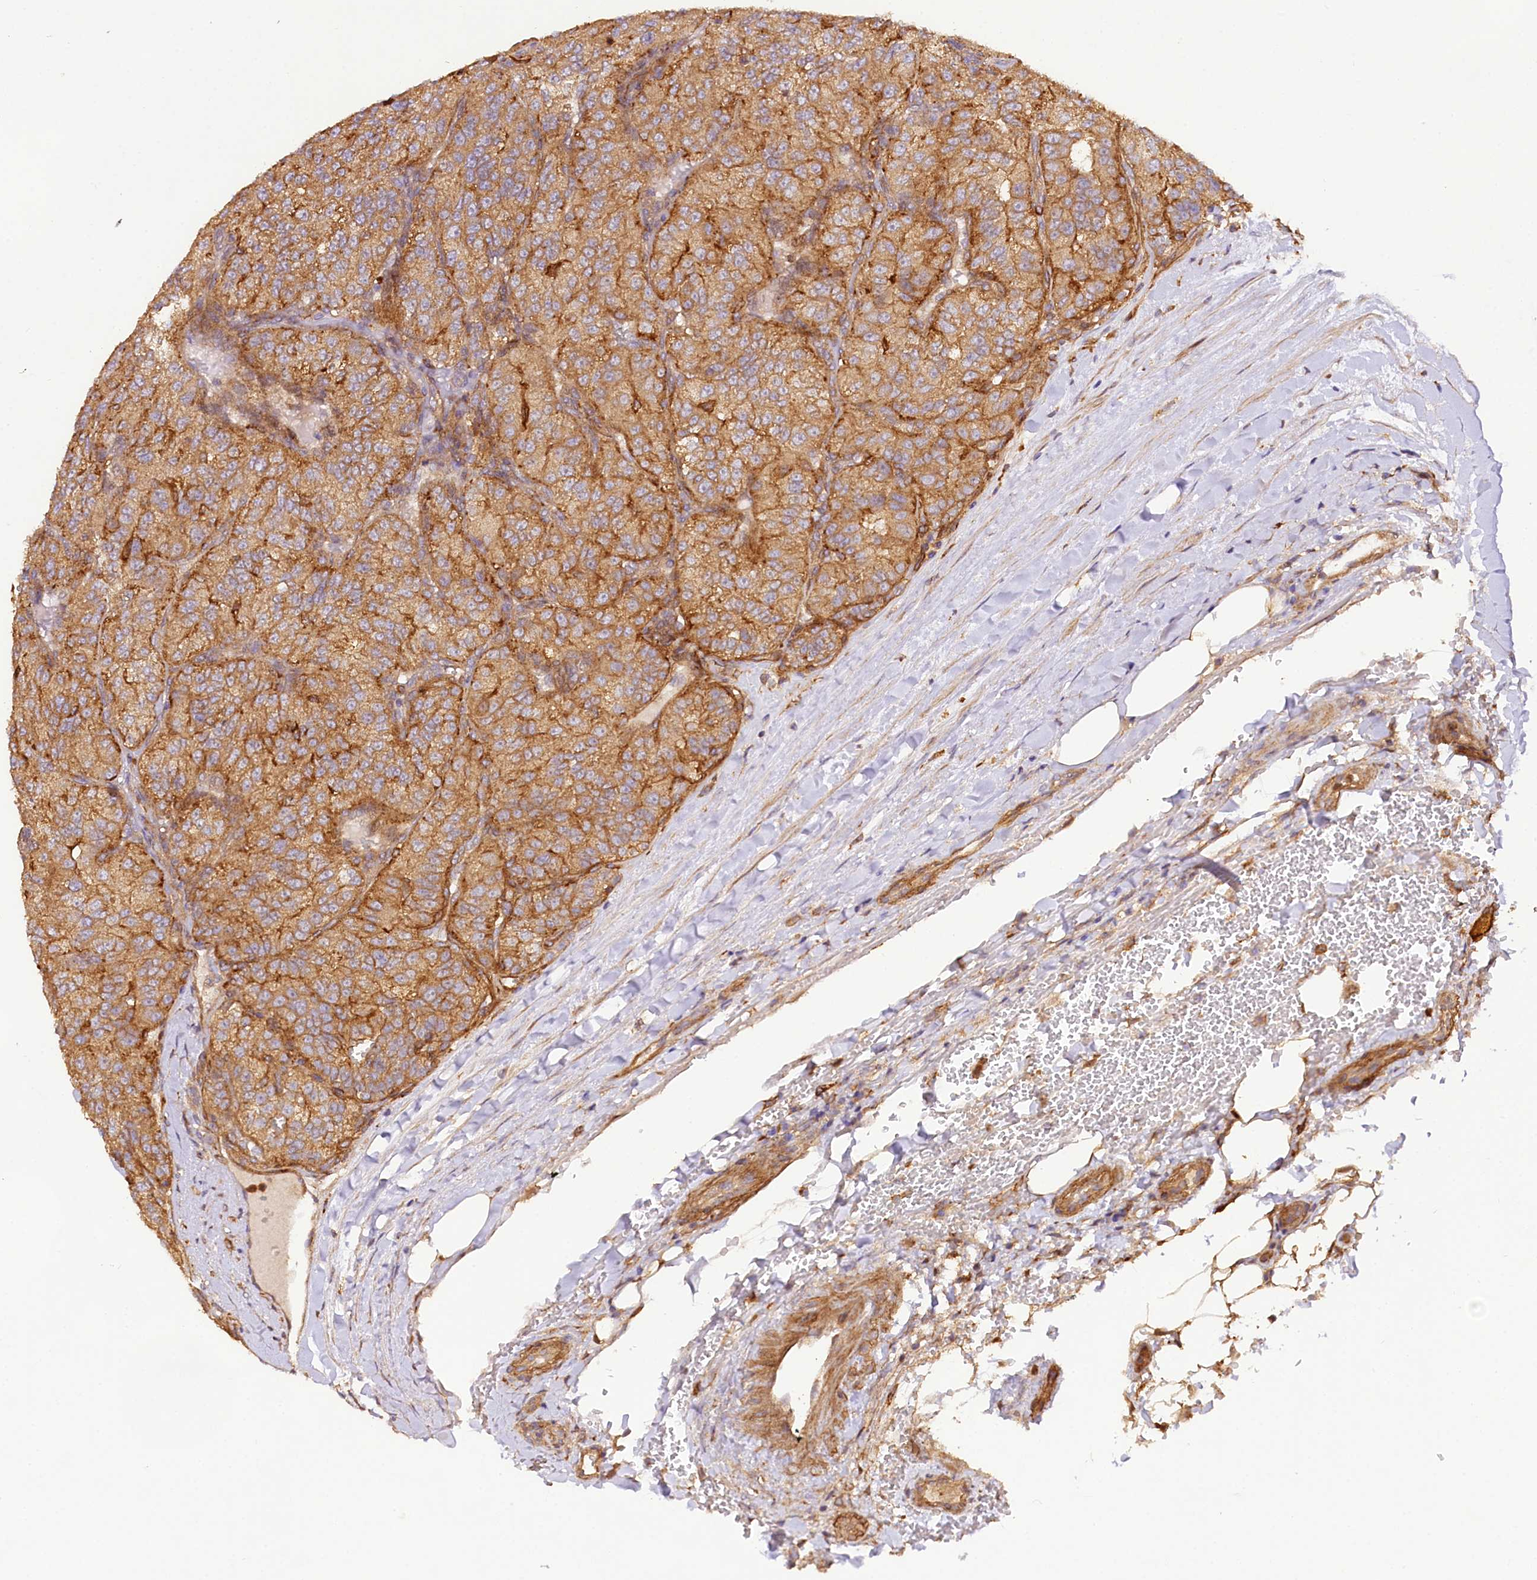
{"staining": {"intensity": "moderate", "quantity": ">75%", "location": "cytoplasmic/membranous"}, "tissue": "renal cancer", "cell_type": "Tumor cells", "image_type": "cancer", "snomed": [{"axis": "morphology", "description": "Adenocarcinoma, NOS"}, {"axis": "topography", "description": "Kidney"}], "caption": "Human renal cancer (adenocarcinoma) stained with a protein marker displays moderate staining in tumor cells.", "gene": "CSAD", "patient": {"sex": "female", "age": 63}}